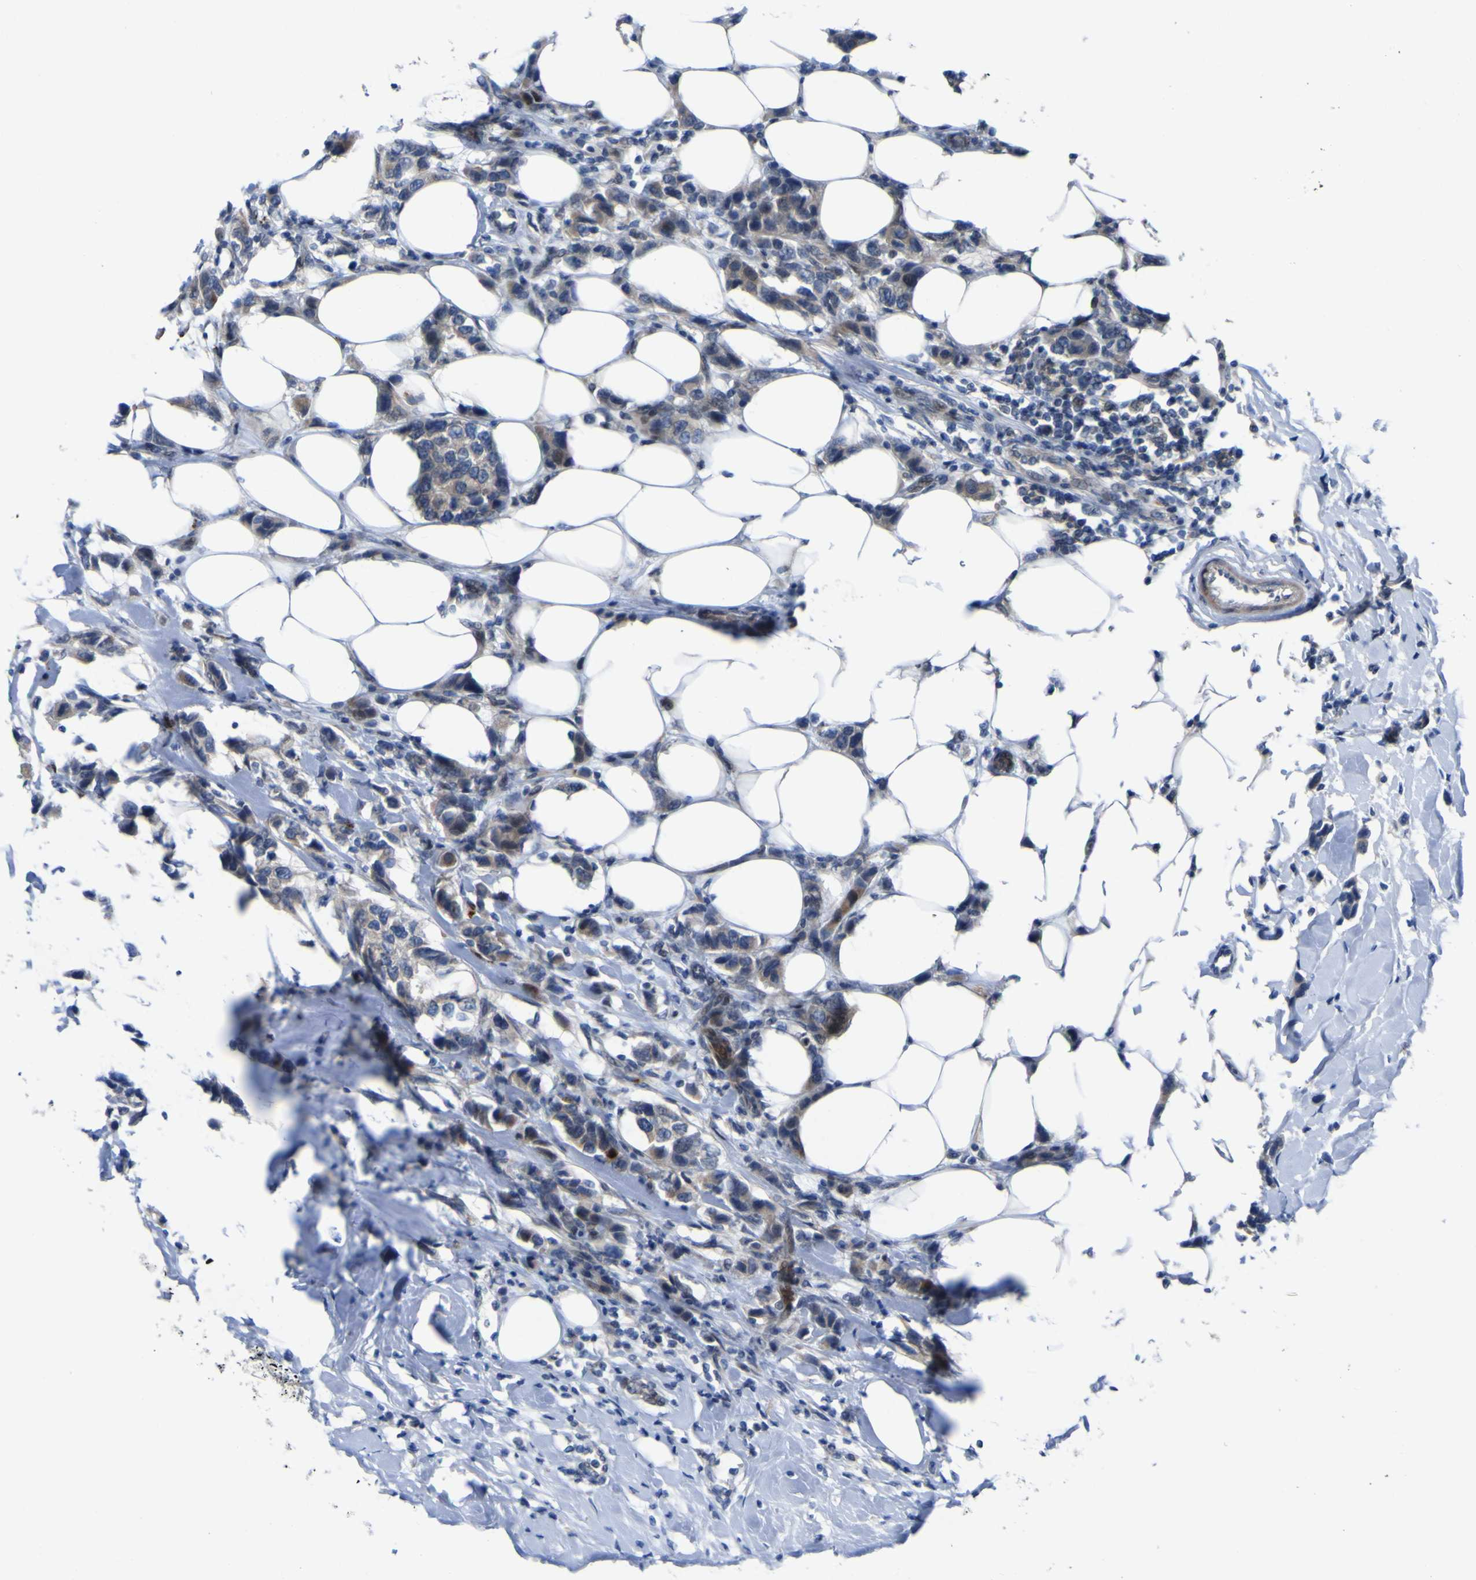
{"staining": {"intensity": "weak", "quantity": "25%-75%", "location": "cytoplasmic/membranous"}, "tissue": "breast cancer", "cell_type": "Tumor cells", "image_type": "cancer", "snomed": [{"axis": "morphology", "description": "Normal tissue, NOS"}, {"axis": "morphology", "description": "Duct carcinoma"}, {"axis": "topography", "description": "Breast"}], "caption": "A brown stain highlights weak cytoplasmic/membranous staining of a protein in breast cancer tumor cells.", "gene": "NAV1", "patient": {"sex": "female", "age": 50}}